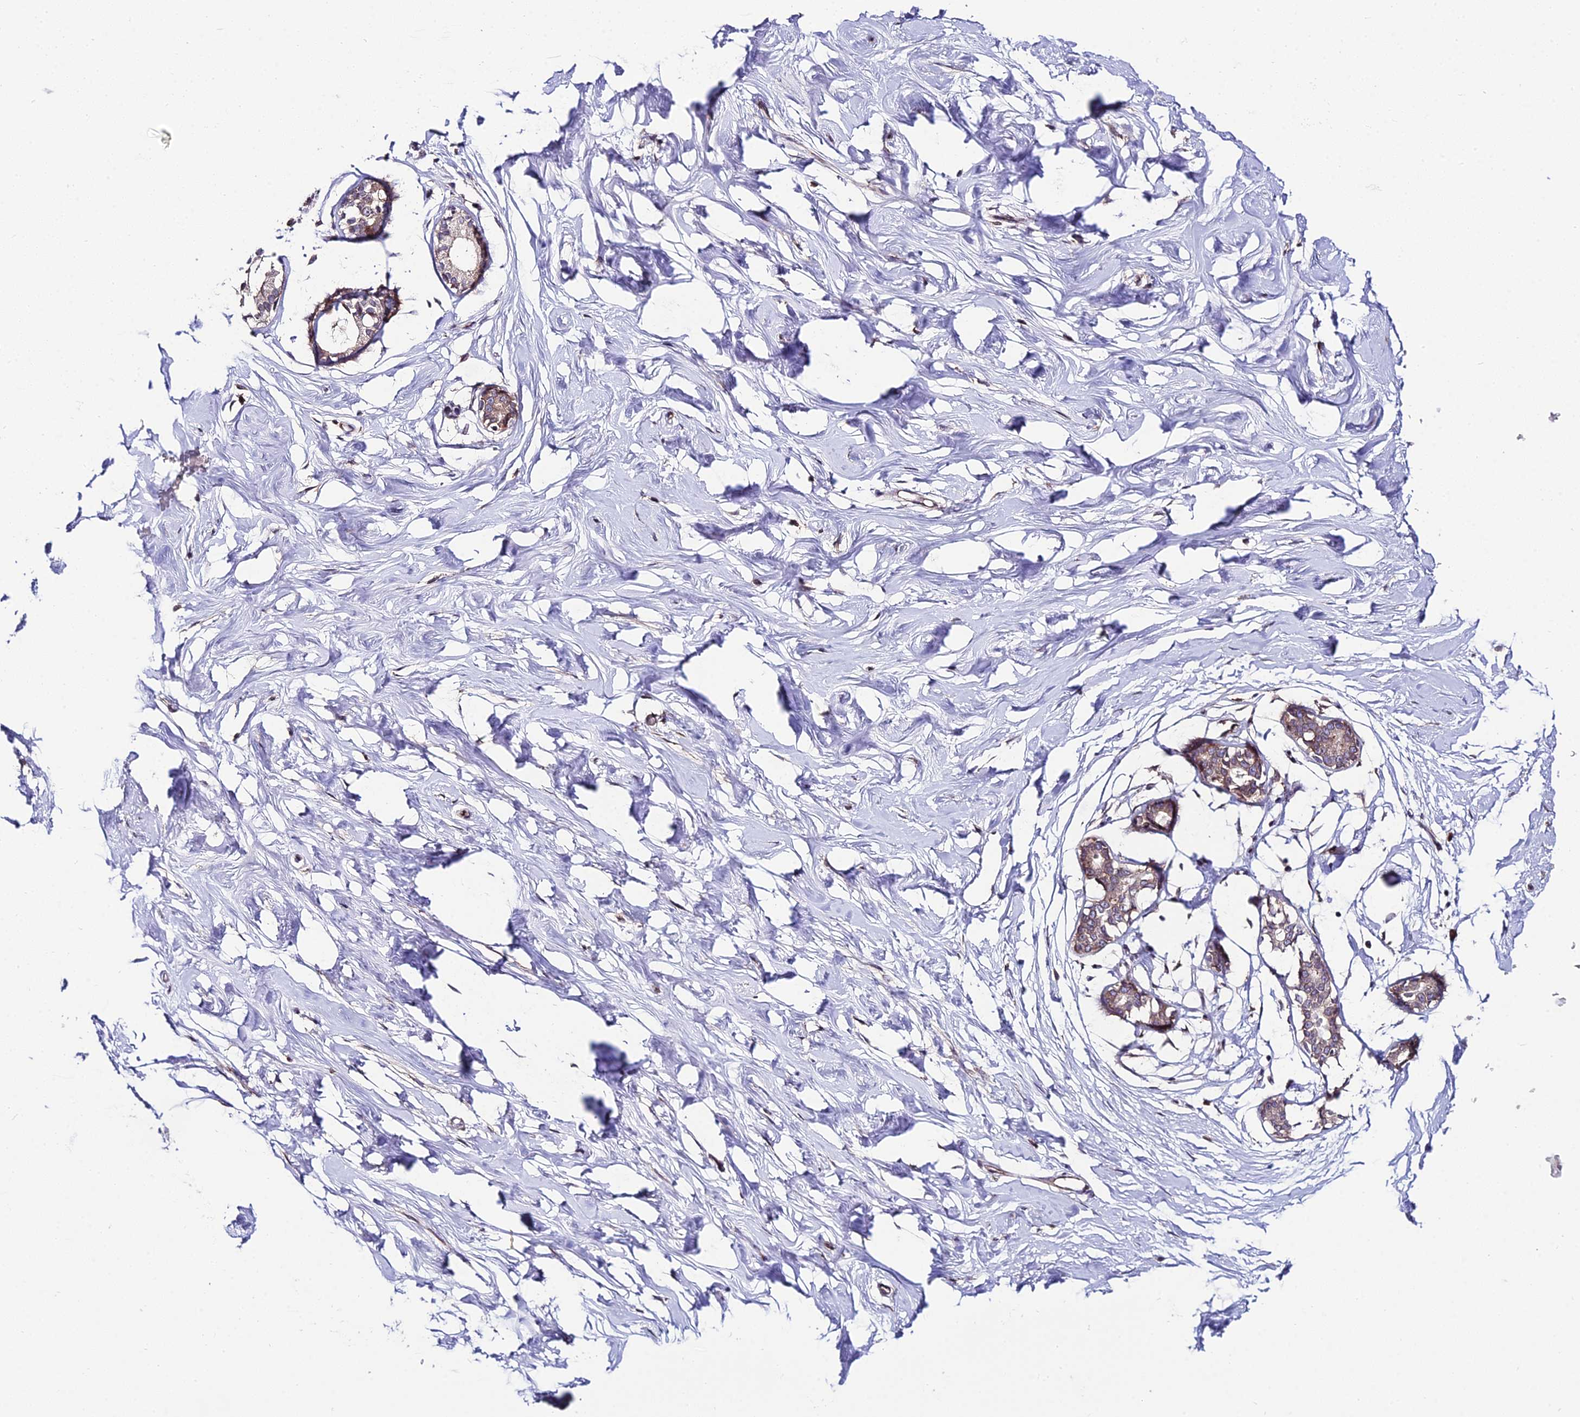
{"staining": {"intensity": "negative", "quantity": "none", "location": "none"}, "tissue": "breast", "cell_type": "Adipocytes", "image_type": "normal", "snomed": [{"axis": "morphology", "description": "Normal tissue, NOS"}, {"axis": "morphology", "description": "Adenoma, NOS"}, {"axis": "topography", "description": "Breast"}], "caption": "High magnification brightfield microscopy of benign breast stained with DAB (3,3'-diaminobenzidine) (brown) and counterstained with hematoxylin (blue): adipocytes show no significant staining. Brightfield microscopy of immunohistochemistry stained with DAB (3,3'-diaminobenzidine) (brown) and hematoxylin (blue), captured at high magnification.", "gene": "DDX19A", "patient": {"sex": "female", "age": 23}}